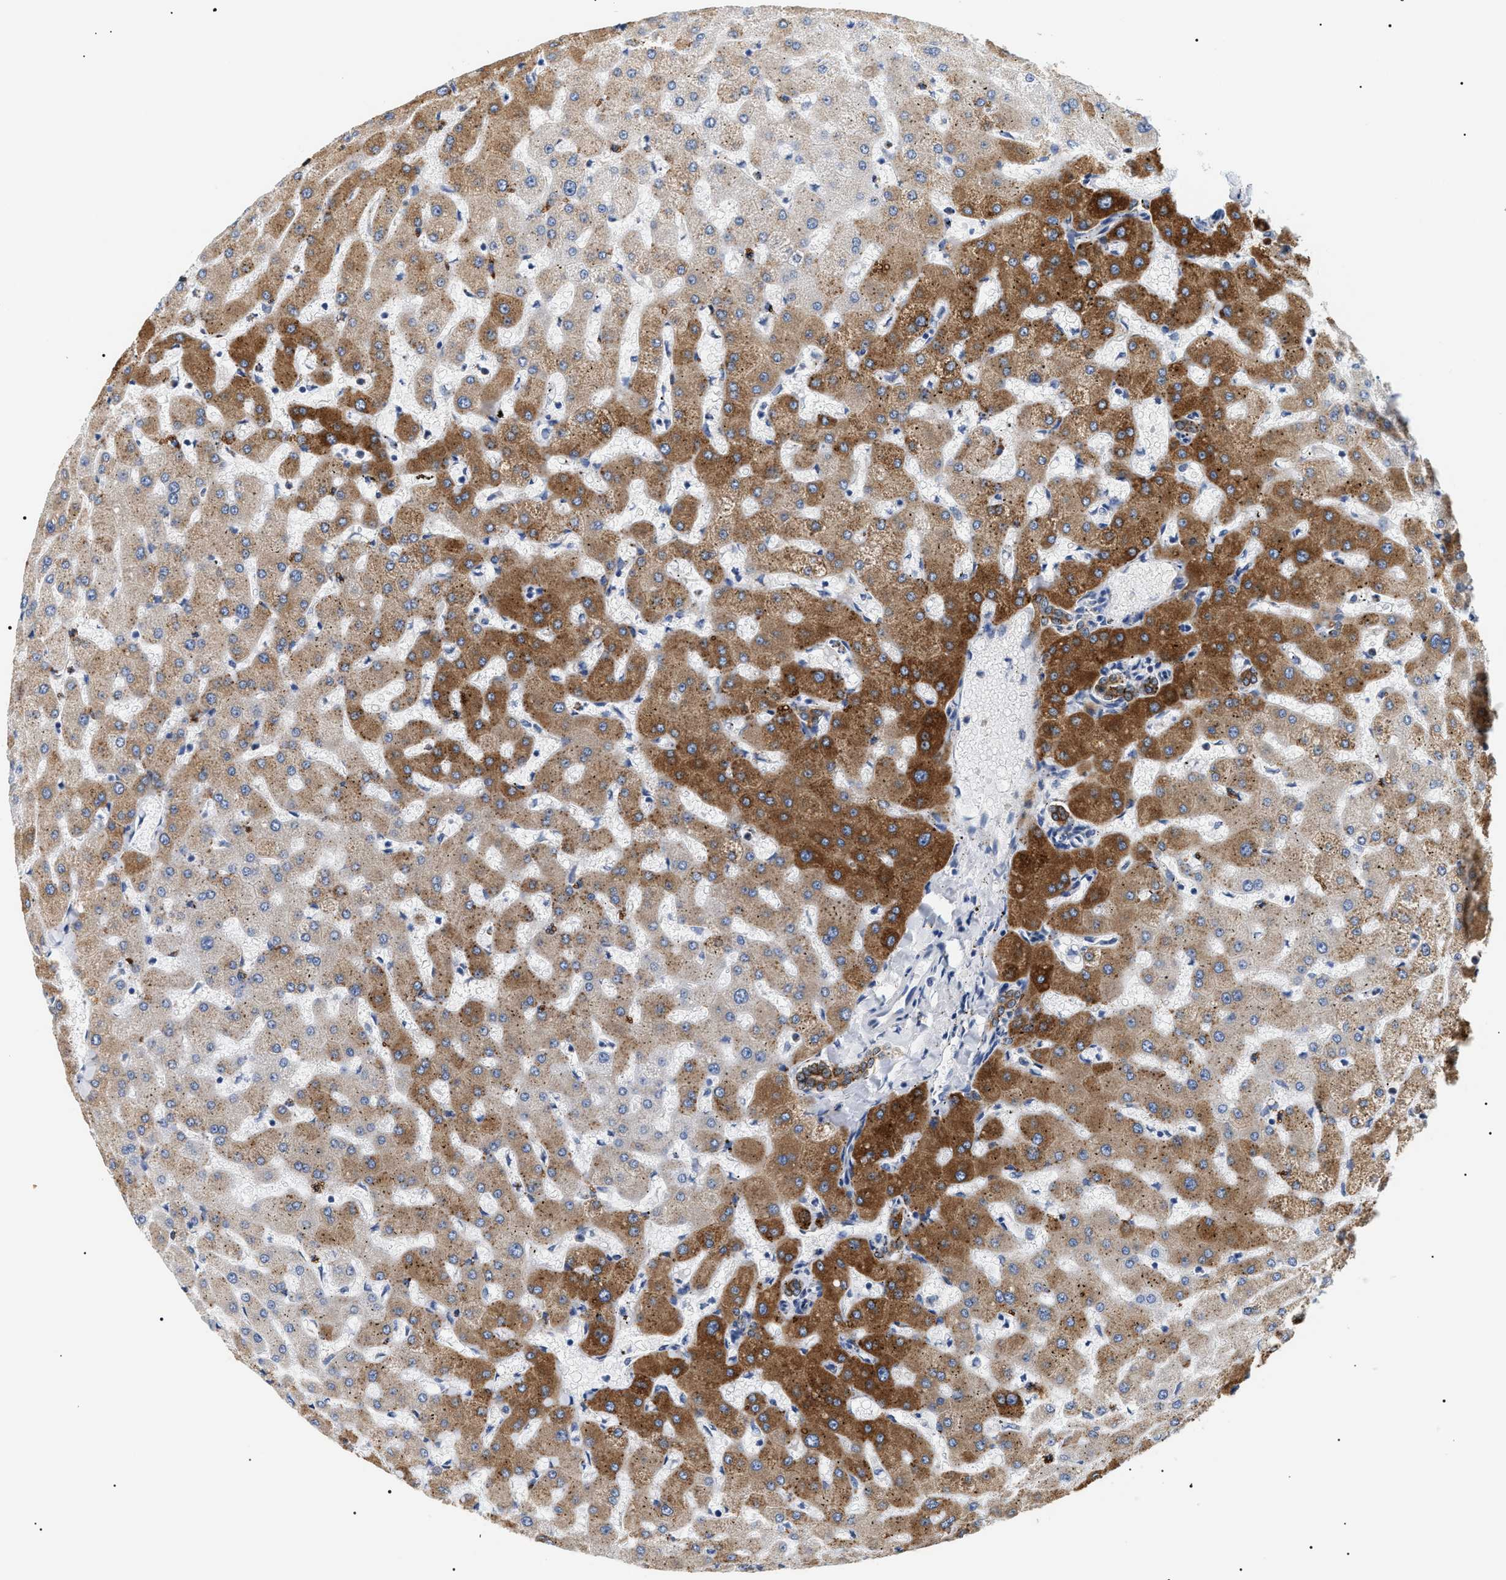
{"staining": {"intensity": "moderate", "quantity": ">75%", "location": "cytoplasmic/membranous"}, "tissue": "liver", "cell_type": "Cholangiocytes", "image_type": "normal", "snomed": [{"axis": "morphology", "description": "Normal tissue, NOS"}, {"axis": "topography", "description": "Liver"}], "caption": "Liver stained for a protein (brown) demonstrates moderate cytoplasmic/membranous positive staining in about >75% of cholangiocytes.", "gene": "HSD17B11", "patient": {"sex": "female", "age": 63}}